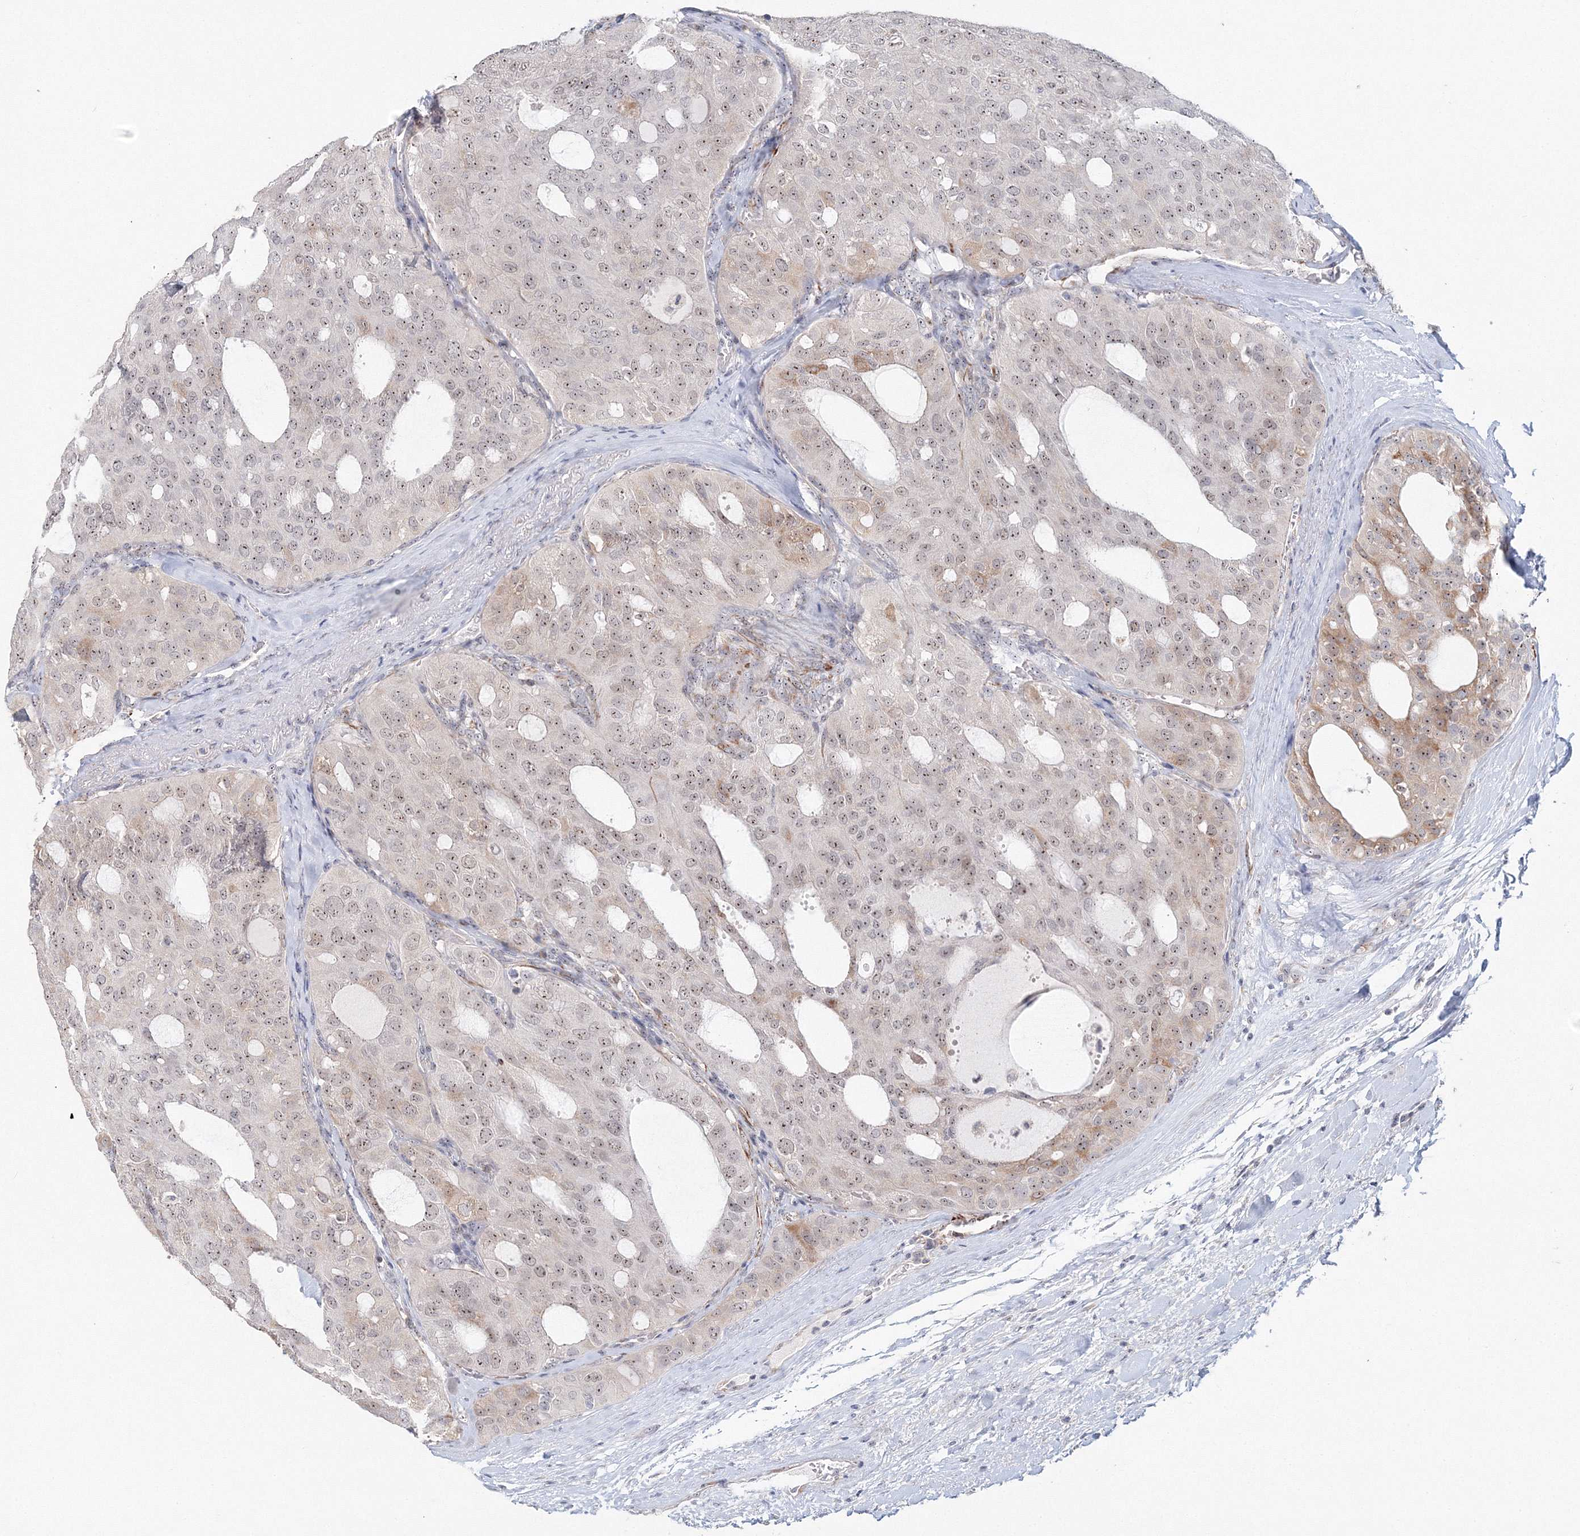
{"staining": {"intensity": "moderate", "quantity": ">75%", "location": "nuclear"}, "tissue": "thyroid cancer", "cell_type": "Tumor cells", "image_type": "cancer", "snomed": [{"axis": "morphology", "description": "Follicular adenoma carcinoma, NOS"}, {"axis": "topography", "description": "Thyroid gland"}], "caption": "Protein expression analysis of human thyroid follicular adenoma carcinoma reveals moderate nuclear expression in about >75% of tumor cells. (Brightfield microscopy of DAB IHC at high magnification).", "gene": "SIRT7", "patient": {"sex": "male", "age": 75}}